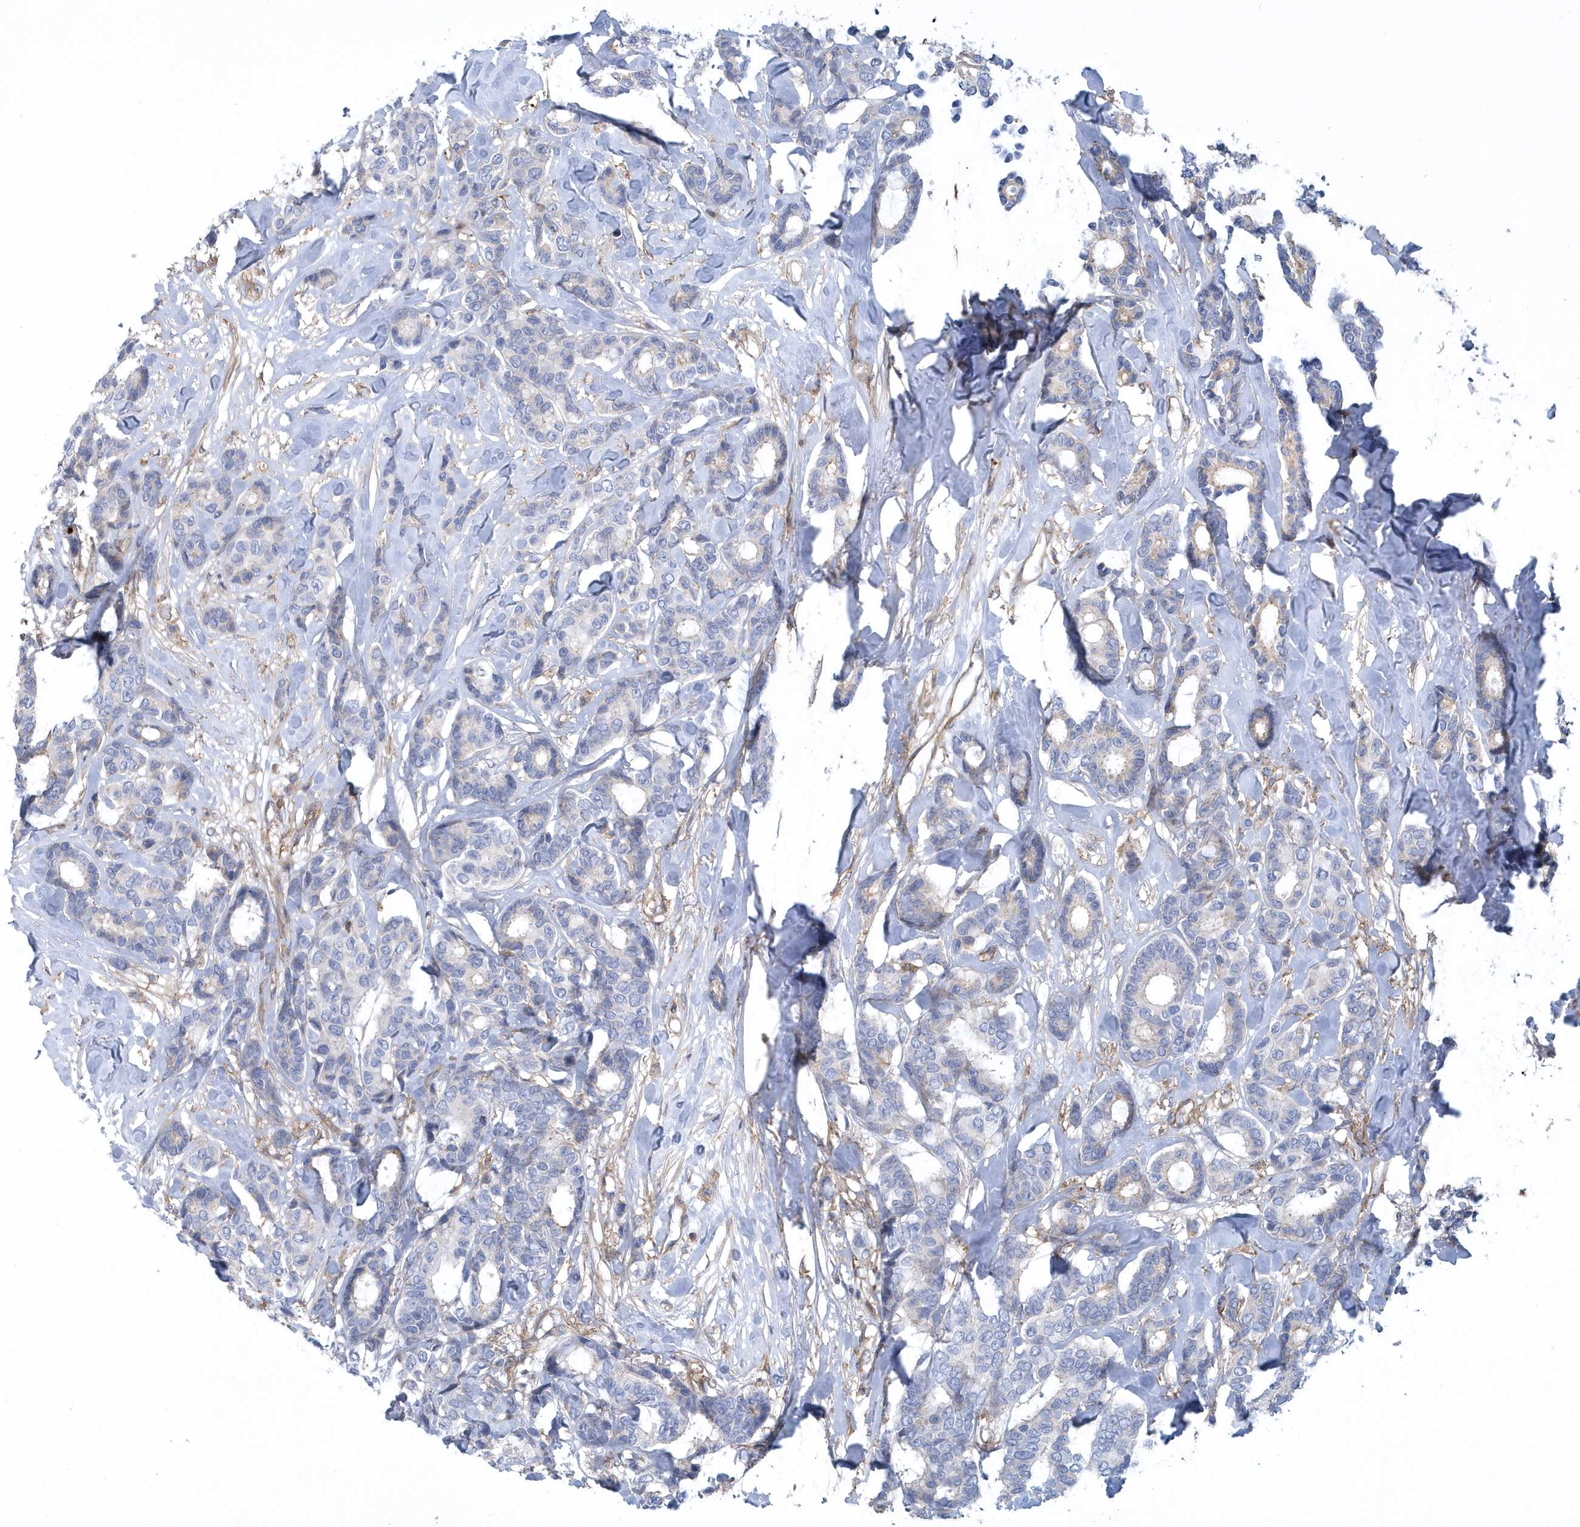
{"staining": {"intensity": "negative", "quantity": "none", "location": "none"}, "tissue": "breast cancer", "cell_type": "Tumor cells", "image_type": "cancer", "snomed": [{"axis": "morphology", "description": "Duct carcinoma"}, {"axis": "topography", "description": "Breast"}], "caption": "Tumor cells show no significant expression in breast infiltrating ductal carcinoma. (IHC, brightfield microscopy, high magnification).", "gene": "ARAP2", "patient": {"sex": "female", "age": 87}}